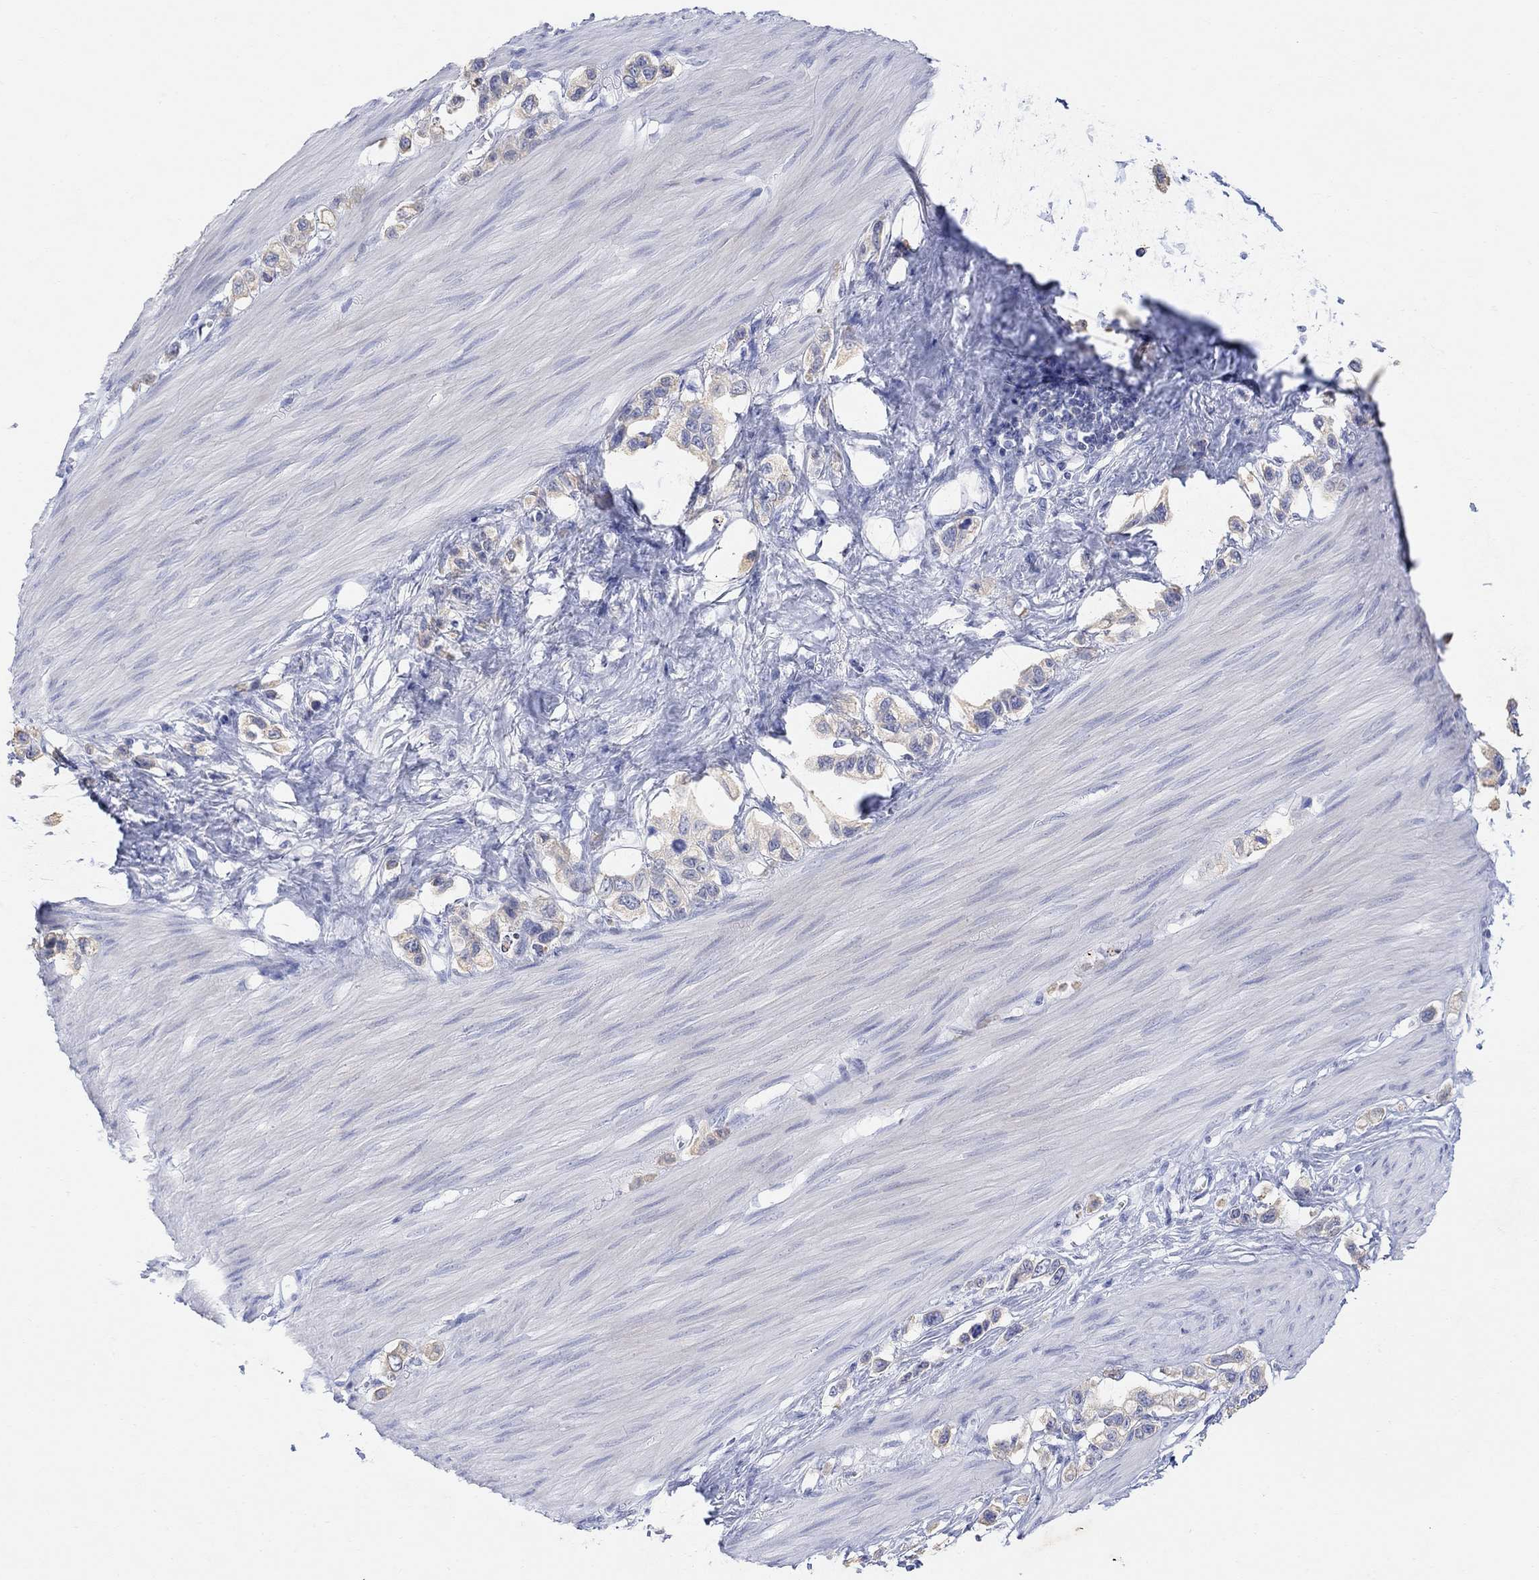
{"staining": {"intensity": "weak", "quantity": "25%-75%", "location": "cytoplasmic/membranous"}, "tissue": "stomach cancer", "cell_type": "Tumor cells", "image_type": "cancer", "snomed": [{"axis": "morphology", "description": "Normal tissue, NOS"}, {"axis": "morphology", "description": "Adenocarcinoma, NOS"}, {"axis": "morphology", "description": "Adenocarcinoma, High grade"}, {"axis": "topography", "description": "Stomach, upper"}, {"axis": "topography", "description": "Stomach"}], "caption": "Weak cytoplasmic/membranous expression is appreciated in approximately 25%-75% of tumor cells in adenocarcinoma (stomach).", "gene": "TYR", "patient": {"sex": "female", "age": 65}}